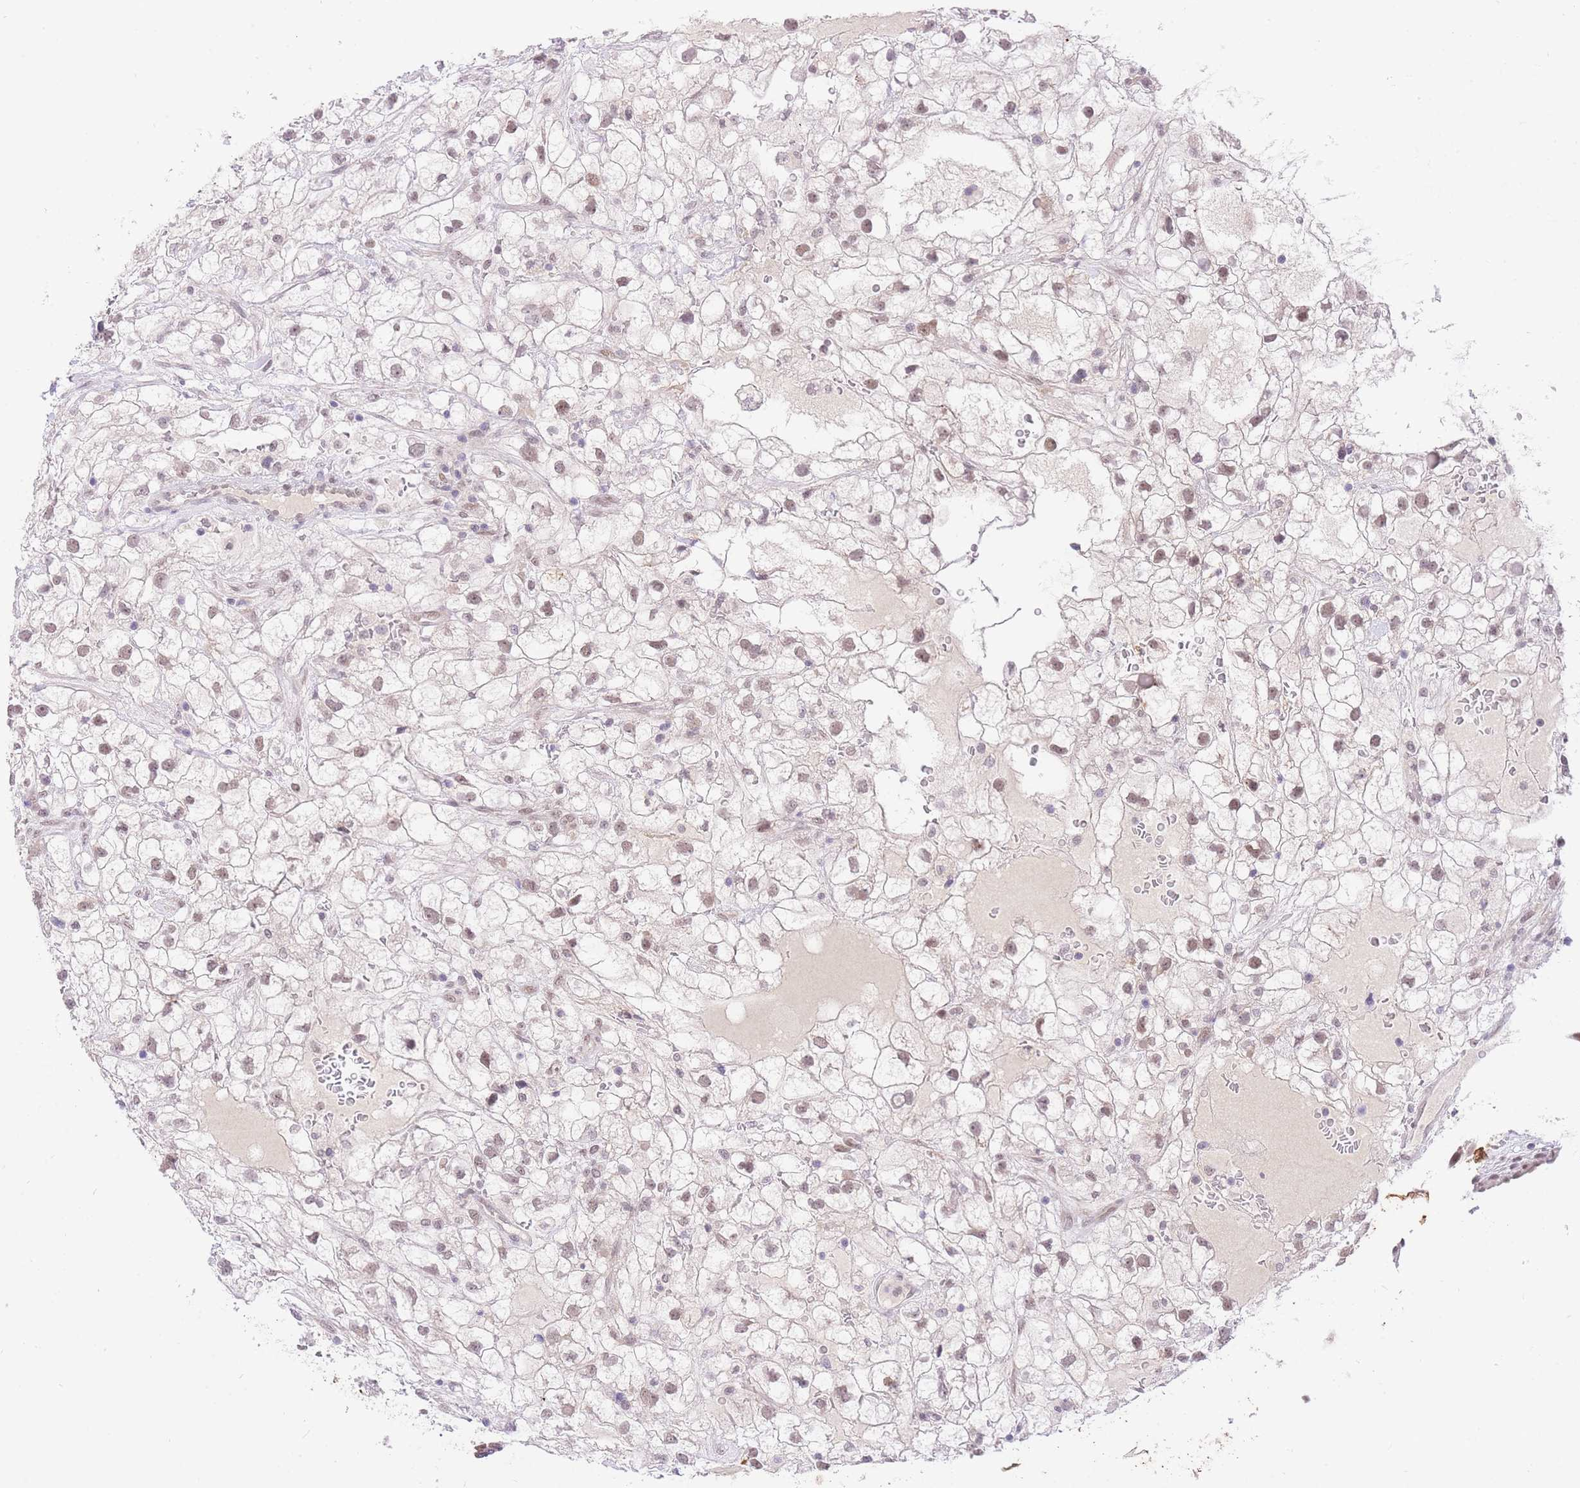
{"staining": {"intensity": "moderate", "quantity": ">75%", "location": "nuclear"}, "tissue": "renal cancer", "cell_type": "Tumor cells", "image_type": "cancer", "snomed": [{"axis": "morphology", "description": "Adenocarcinoma, NOS"}, {"axis": "topography", "description": "Kidney"}], "caption": "A high-resolution image shows immunohistochemistry (IHC) staining of renal adenocarcinoma, which exhibits moderate nuclear staining in approximately >75% of tumor cells. (Brightfield microscopy of DAB IHC at high magnification).", "gene": "UBXN7", "patient": {"sex": "male", "age": 59}}